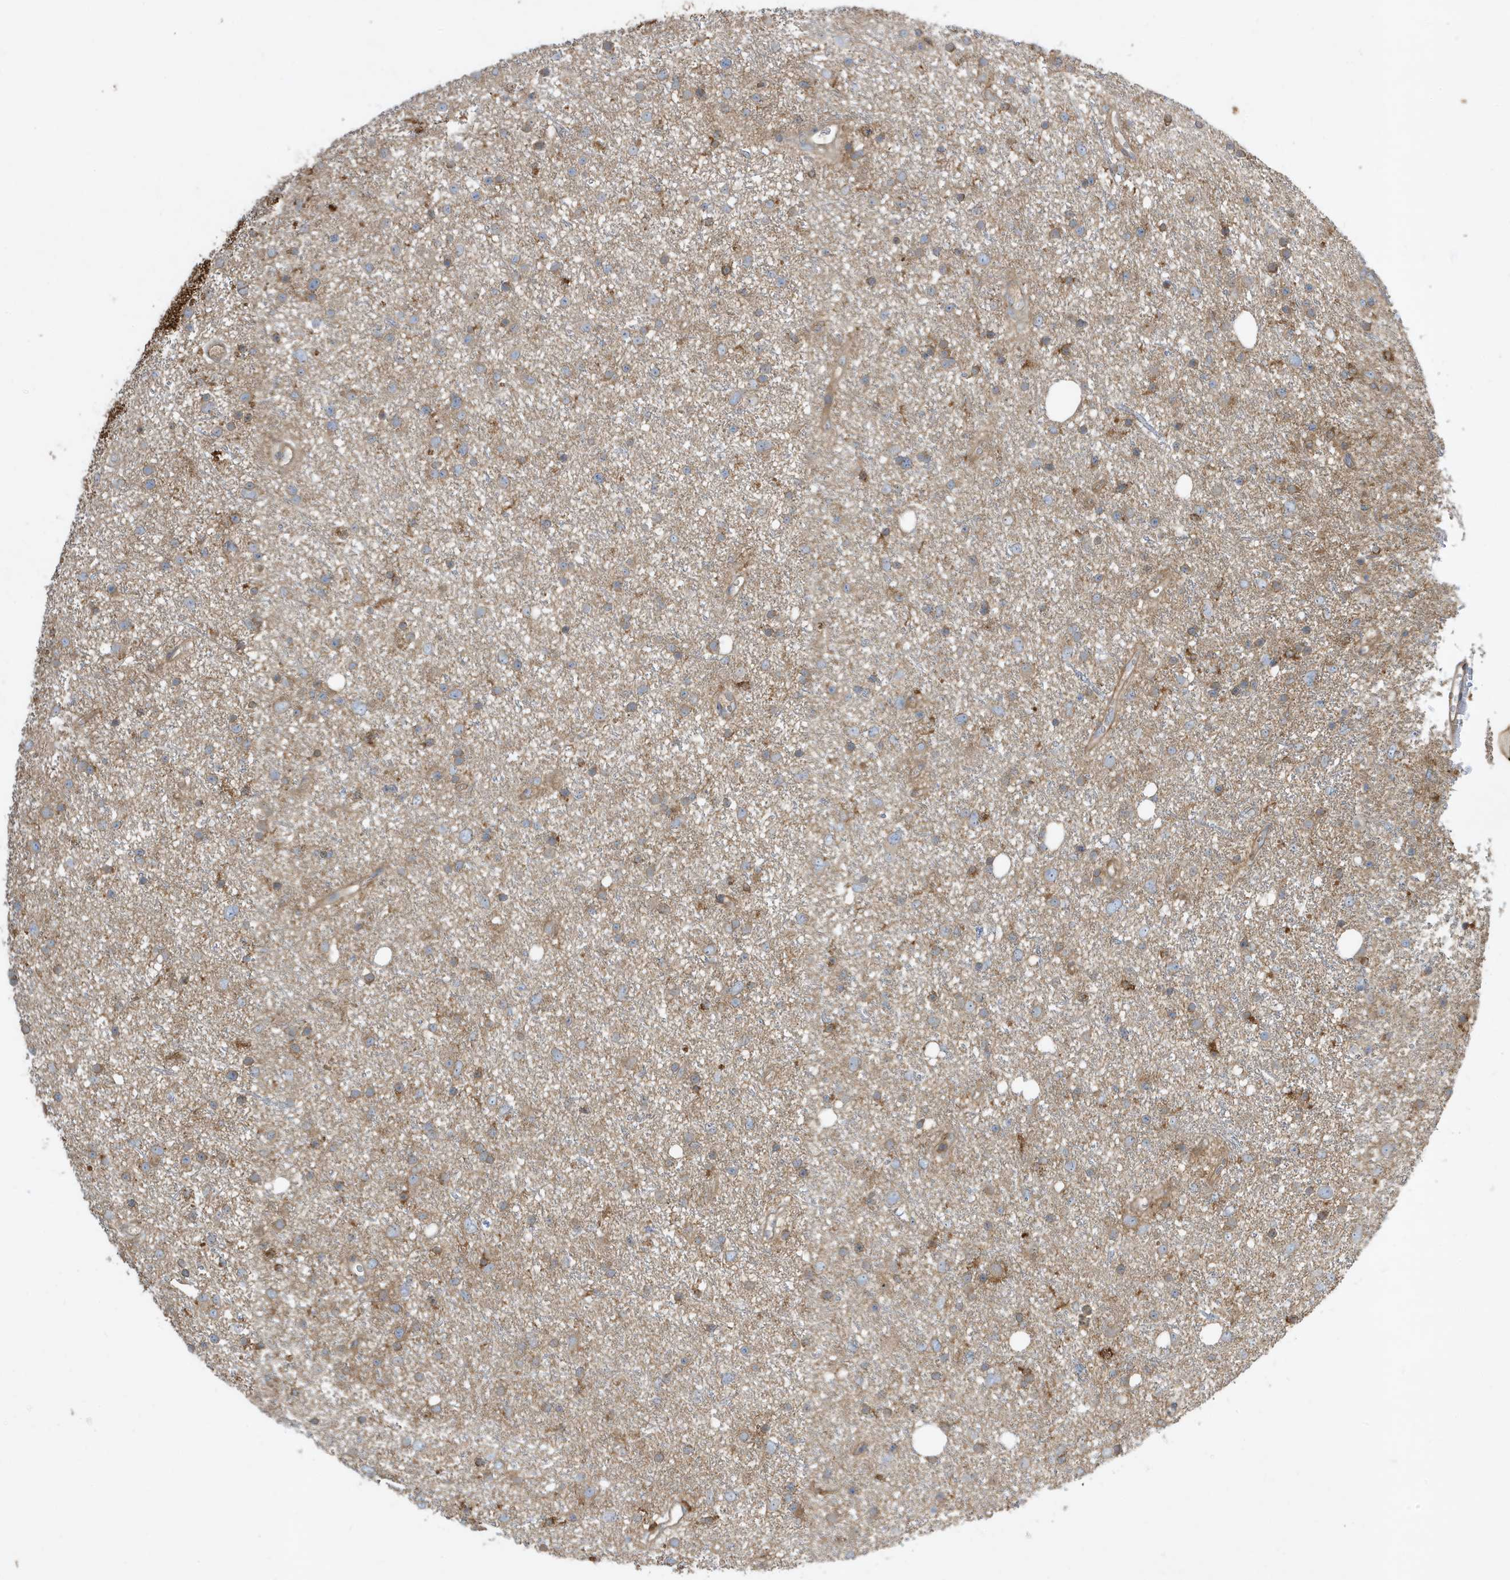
{"staining": {"intensity": "weak", "quantity": "25%-75%", "location": "cytoplasmic/membranous"}, "tissue": "glioma", "cell_type": "Tumor cells", "image_type": "cancer", "snomed": [{"axis": "morphology", "description": "Glioma, malignant, Low grade"}, {"axis": "topography", "description": "Cerebral cortex"}], "caption": "This is an image of immunohistochemistry staining of glioma, which shows weak expression in the cytoplasmic/membranous of tumor cells.", "gene": "ABTB1", "patient": {"sex": "female", "age": 39}}